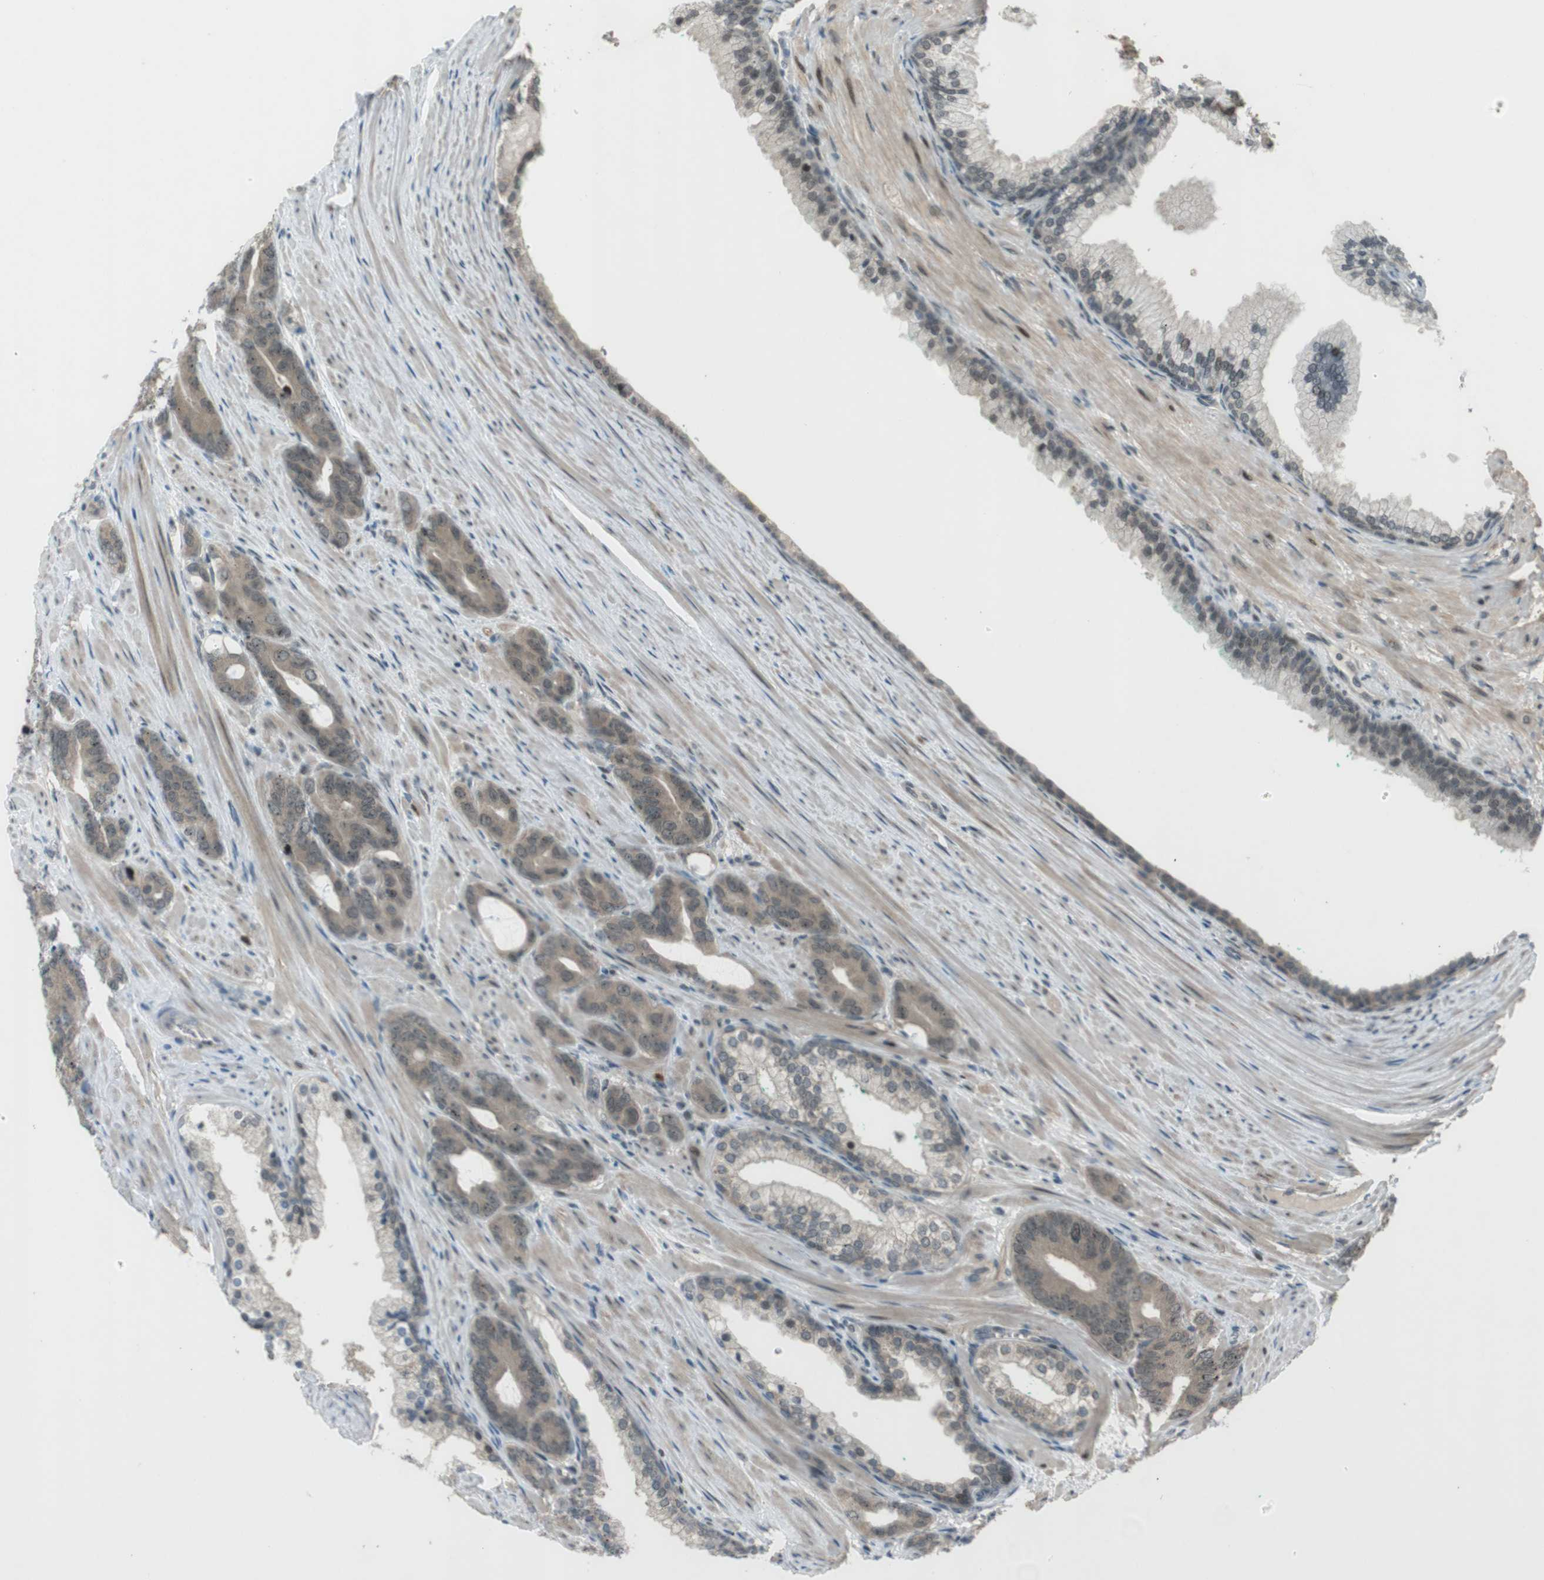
{"staining": {"intensity": "moderate", "quantity": ">75%", "location": "cytoplasmic/membranous"}, "tissue": "prostate cancer", "cell_type": "Tumor cells", "image_type": "cancer", "snomed": [{"axis": "morphology", "description": "Adenocarcinoma, Low grade"}, {"axis": "topography", "description": "Prostate"}], "caption": "Immunohistochemistry image of human prostate cancer (low-grade adenocarcinoma) stained for a protein (brown), which exhibits medium levels of moderate cytoplasmic/membranous staining in about >75% of tumor cells.", "gene": "SLITRK5", "patient": {"sex": "male", "age": 63}}